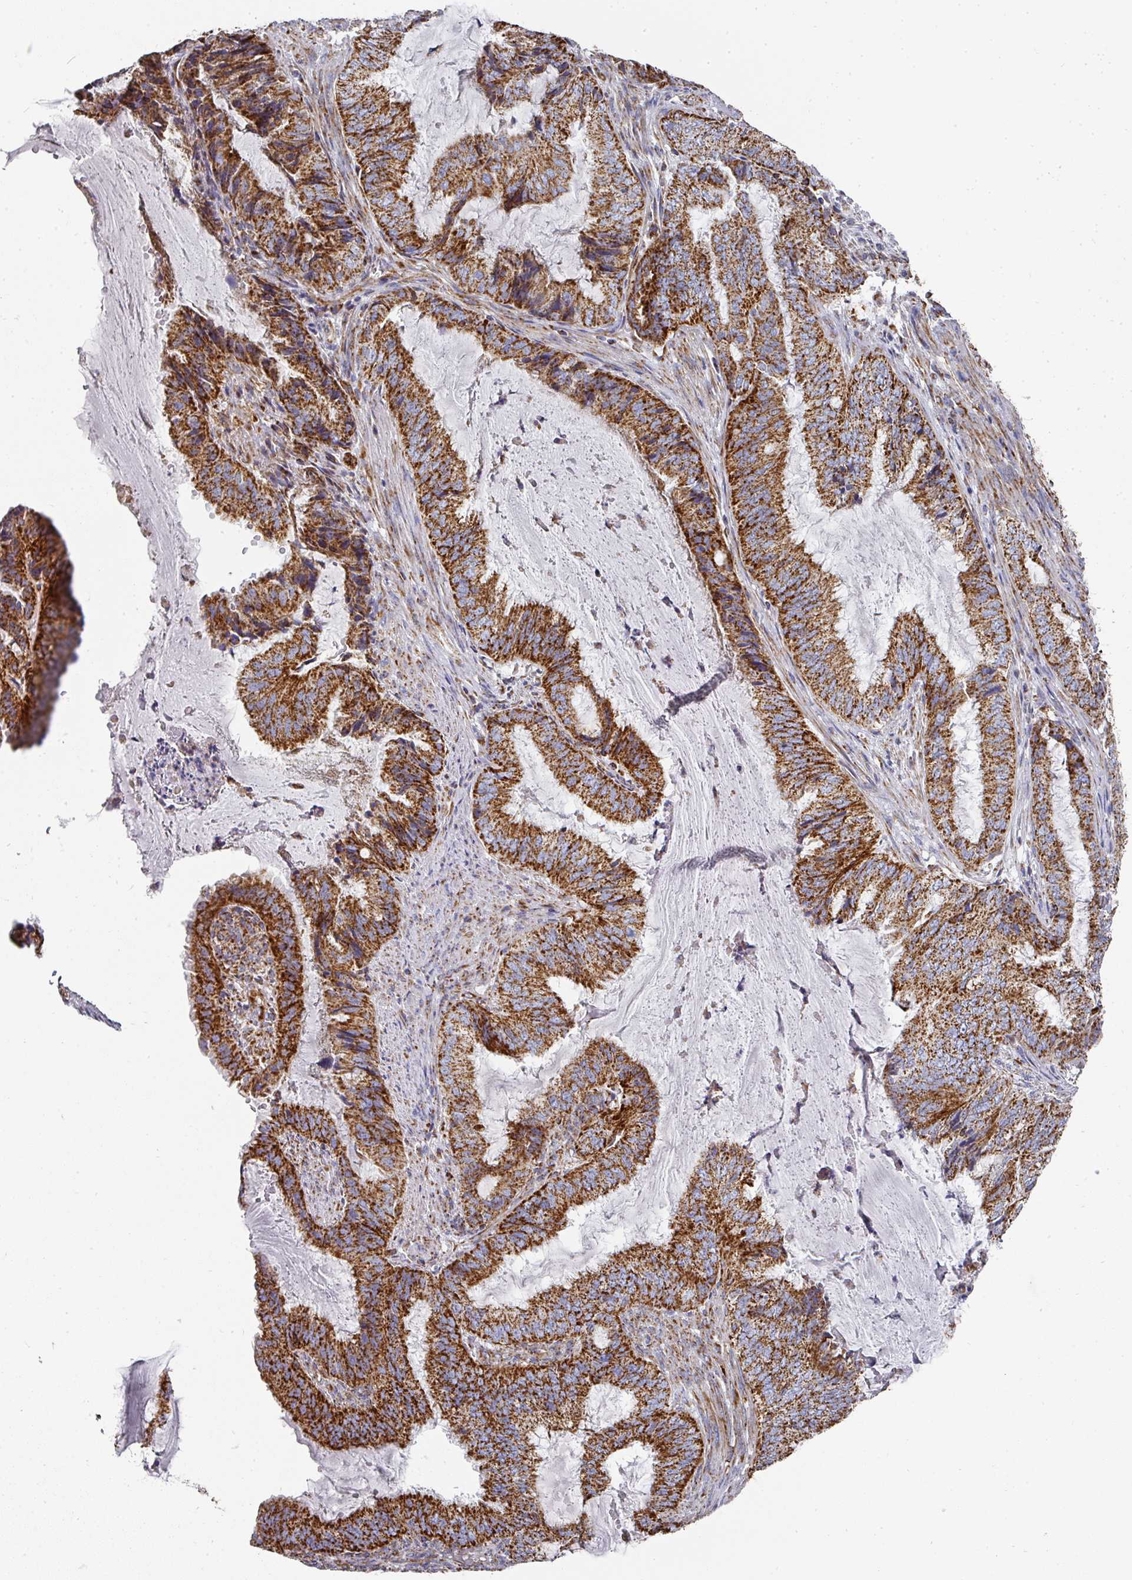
{"staining": {"intensity": "strong", "quantity": ">75%", "location": "cytoplasmic/membranous"}, "tissue": "endometrial cancer", "cell_type": "Tumor cells", "image_type": "cancer", "snomed": [{"axis": "morphology", "description": "Adenocarcinoma, NOS"}, {"axis": "topography", "description": "Endometrium"}], "caption": "Brown immunohistochemical staining in human endometrial cancer reveals strong cytoplasmic/membranous staining in about >75% of tumor cells.", "gene": "UQCRFS1", "patient": {"sex": "female", "age": 51}}